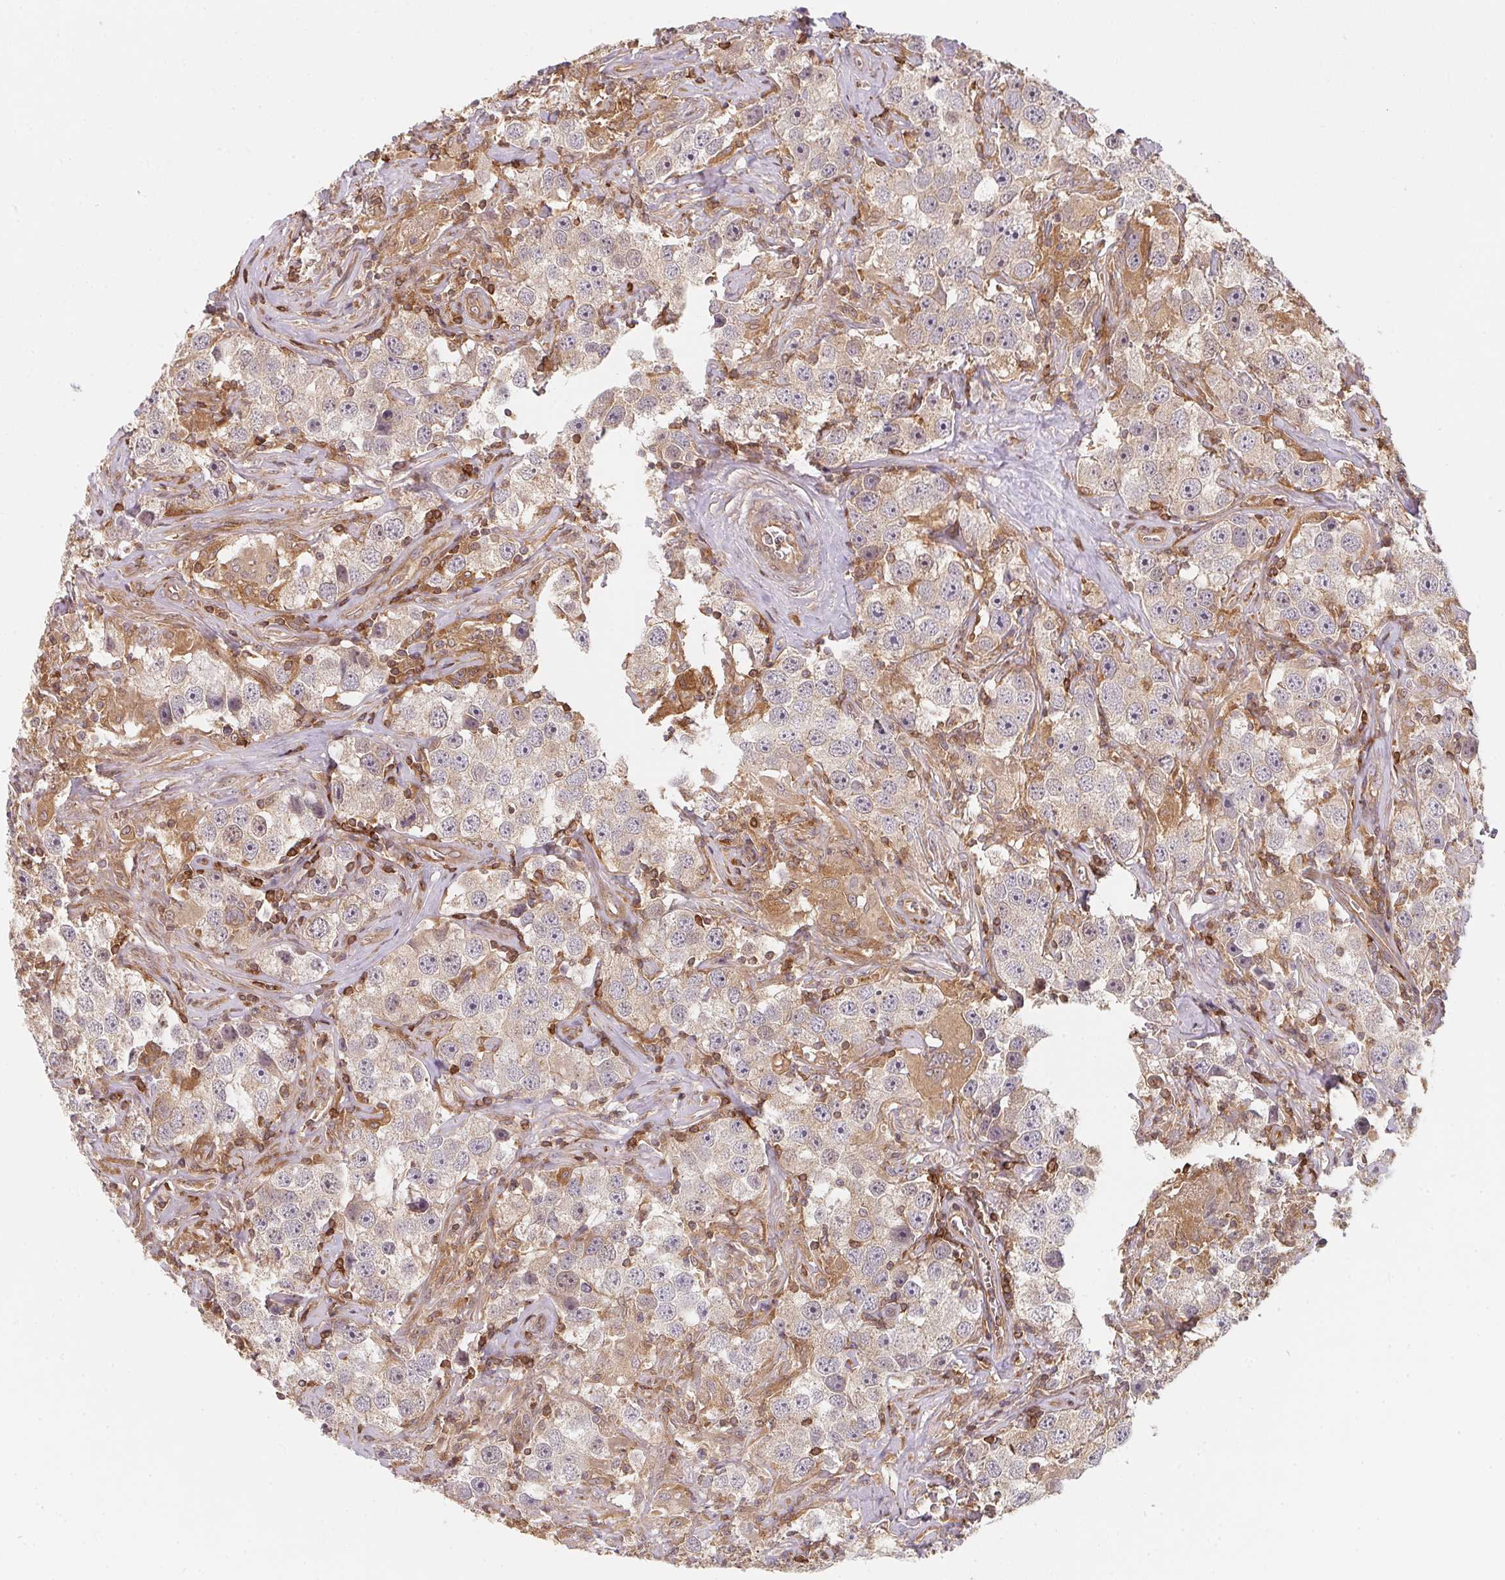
{"staining": {"intensity": "weak", "quantity": "25%-75%", "location": "cytoplasmic/membranous"}, "tissue": "testis cancer", "cell_type": "Tumor cells", "image_type": "cancer", "snomed": [{"axis": "morphology", "description": "Seminoma, NOS"}, {"axis": "topography", "description": "Testis"}], "caption": "Tumor cells exhibit weak cytoplasmic/membranous staining in about 25%-75% of cells in testis seminoma.", "gene": "ANKRD13A", "patient": {"sex": "male", "age": 49}}